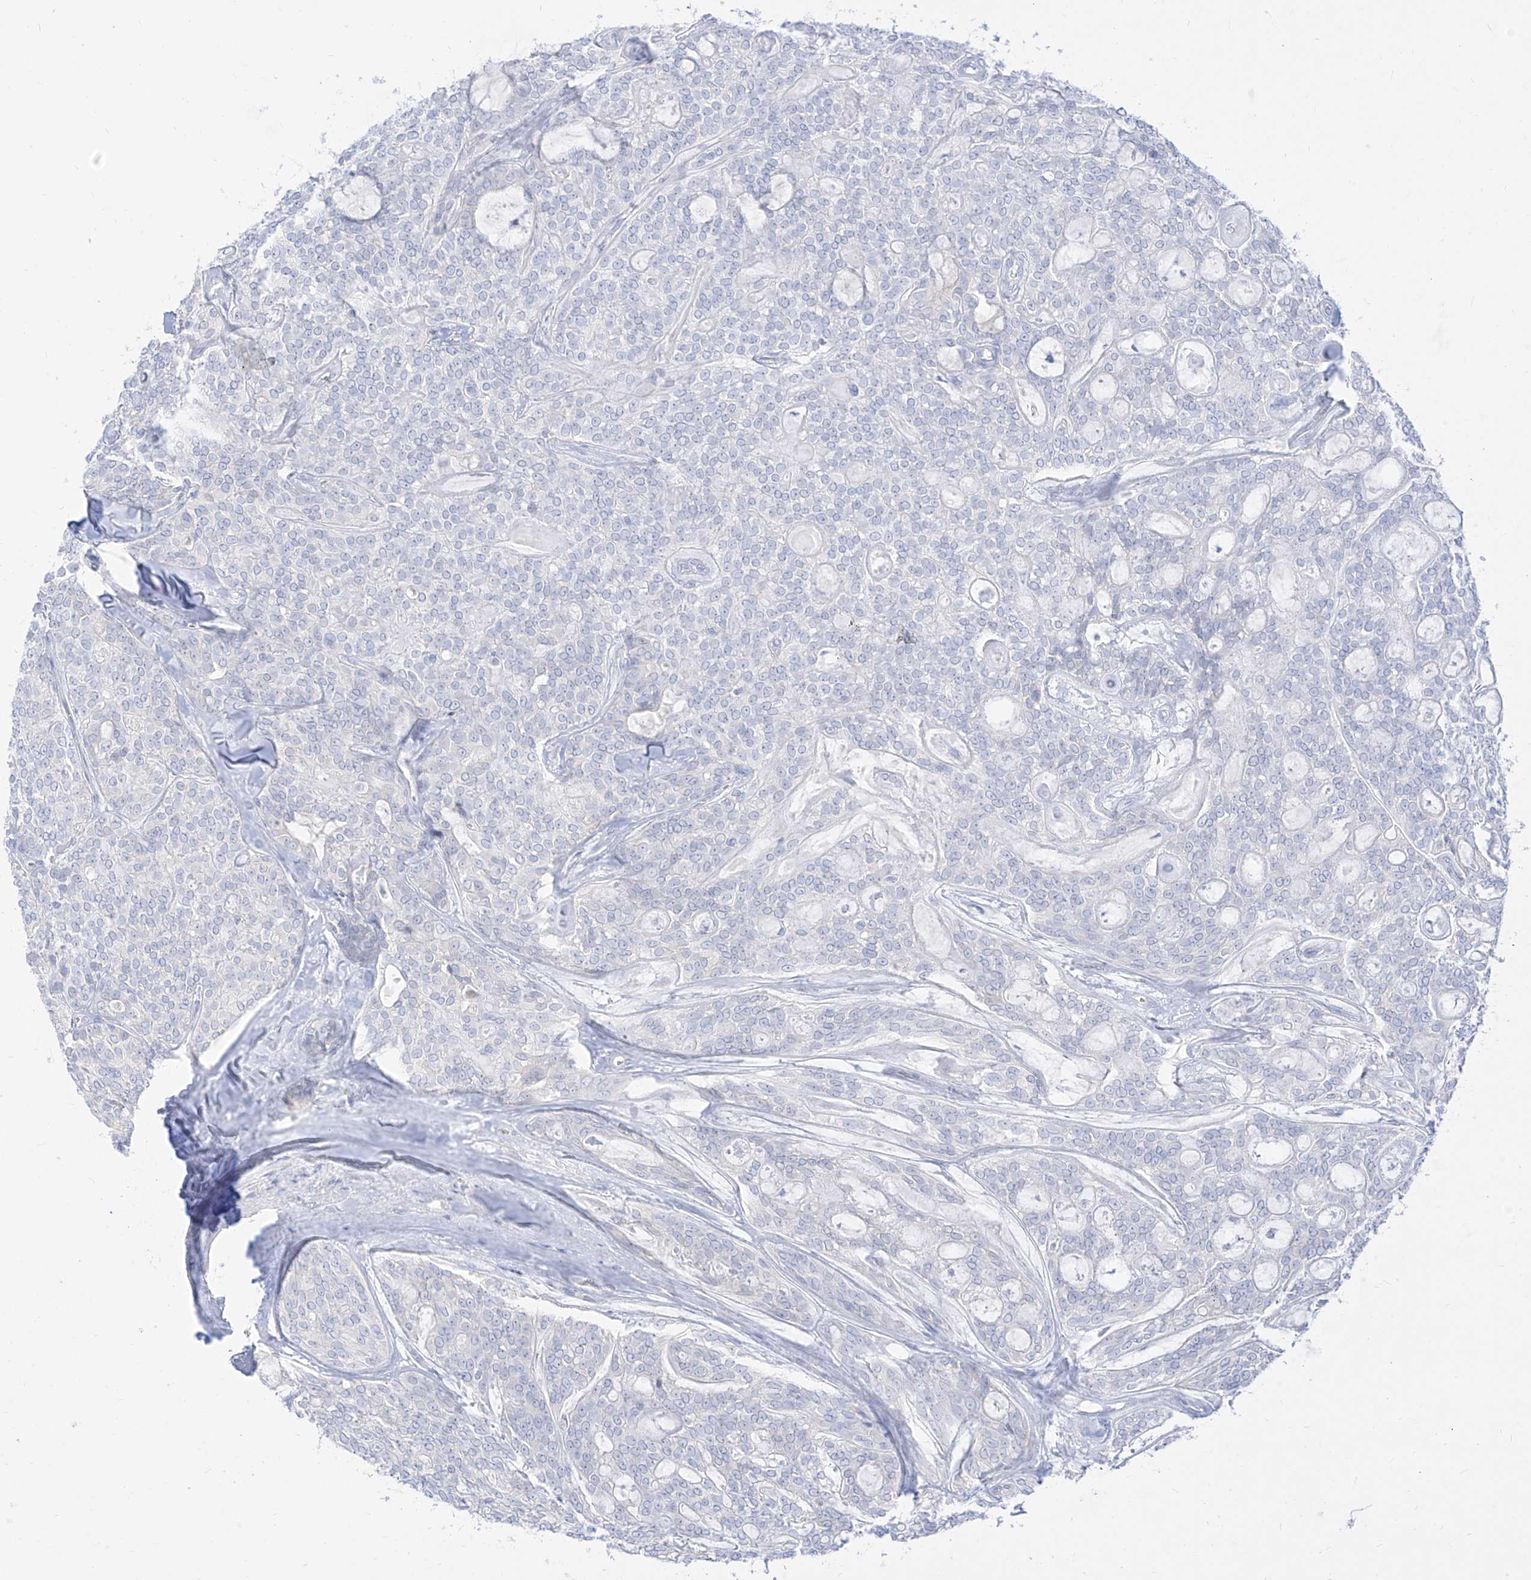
{"staining": {"intensity": "negative", "quantity": "none", "location": "none"}, "tissue": "head and neck cancer", "cell_type": "Tumor cells", "image_type": "cancer", "snomed": [{"axis": "morphology", "description": "Adenocarcinoma, NOS"}, {"axis": "topography", "description": "Head-Neck"}], "caption": "Adenocarcinoma (head and neck) stained for a protein using IHC reveals no expression tumor cells.", "gene": "SYTL3", "patient": {"sex": "male", "age": 66}}